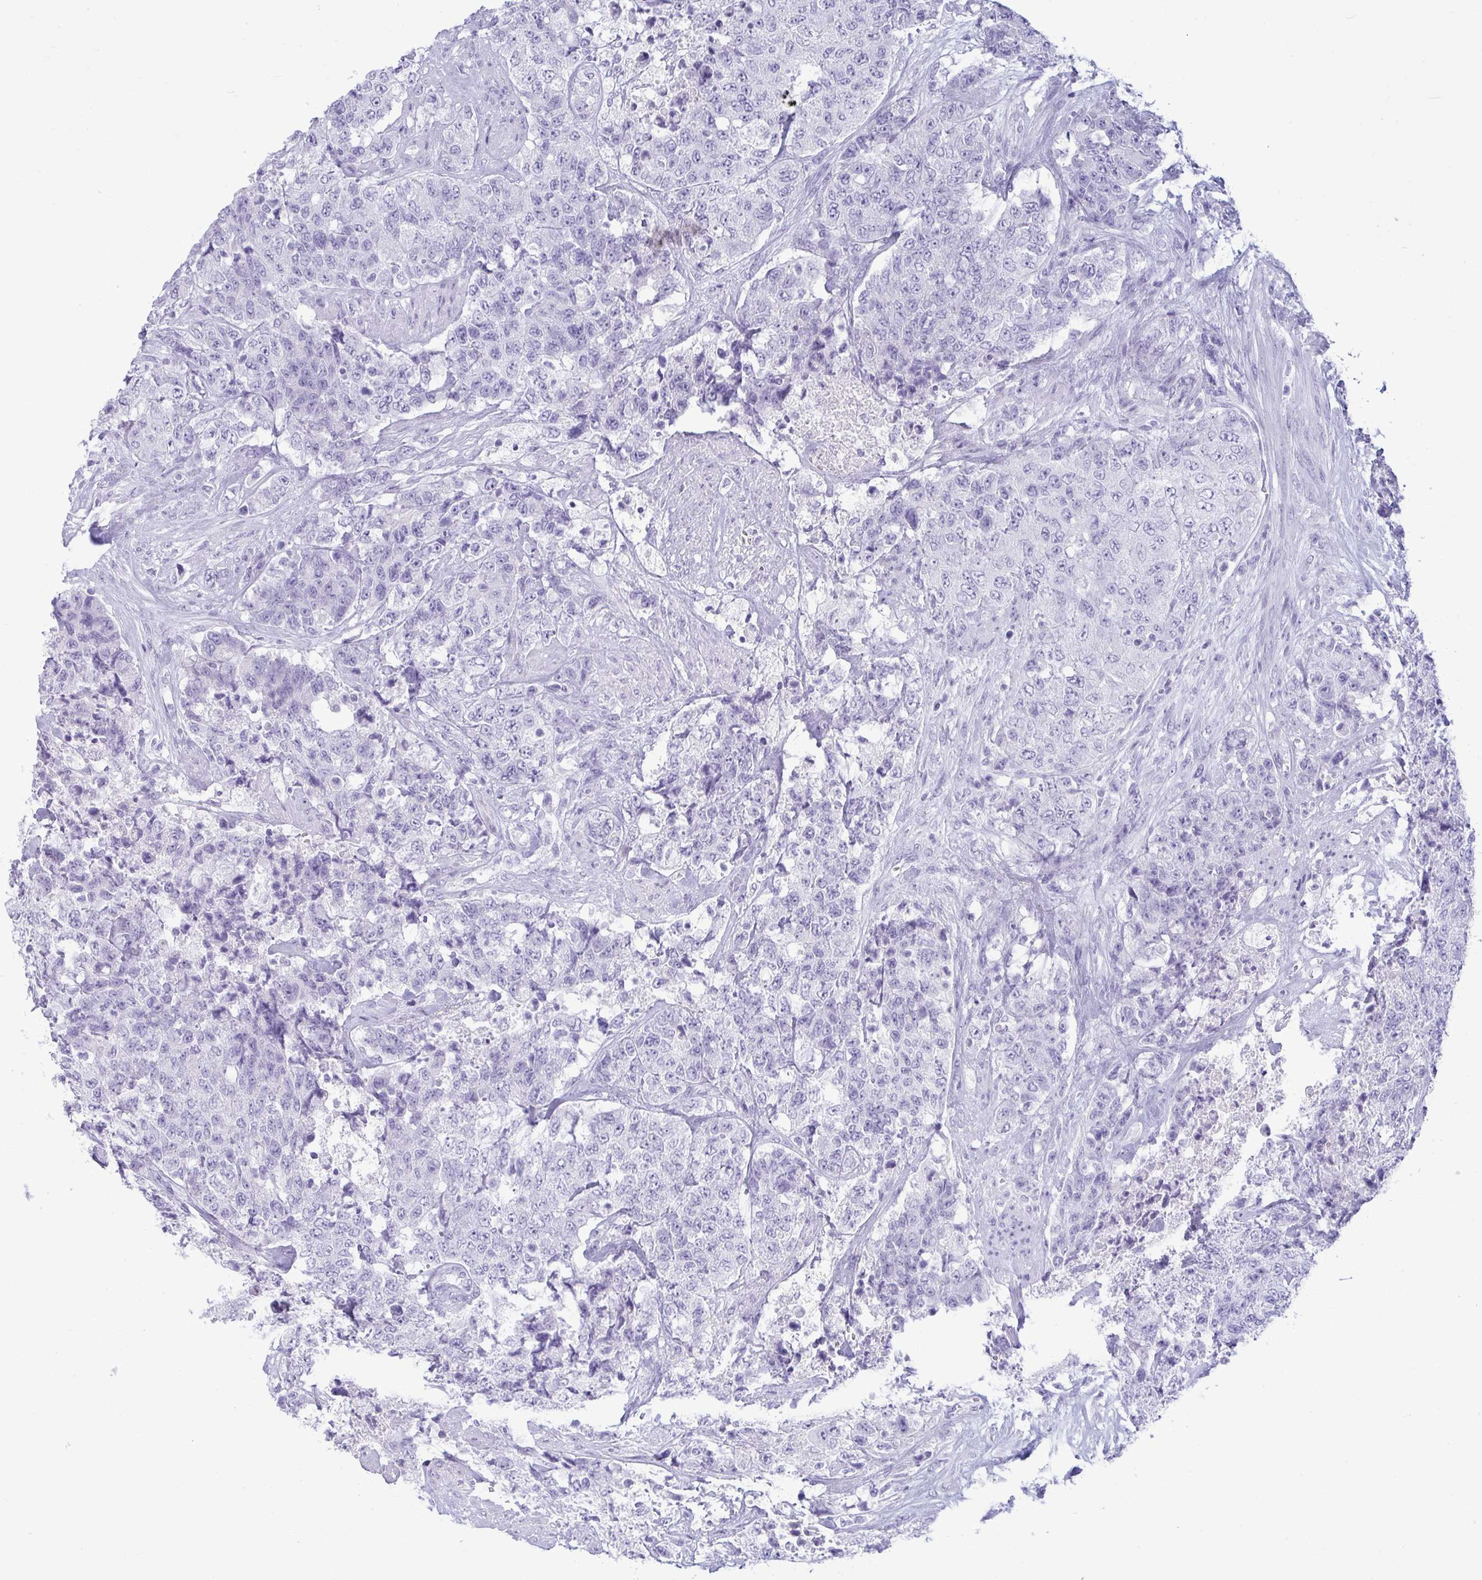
{"staining": {"intensity": "negative", "quantity": "none", "location": "none"}, "tissue": "urothelial cancer", "cell_type": "Tumor cells", "image_type": "cancer", "snomed": [{"axis": "morphology", "description": "Urothelial carcinoma, High grade"}, {"axis": "topography", "description": "Urinary bladder"}], "caption": "Tumor cells show no significant protein expression in urothelial cancer.", "gene": "ANKRD60", "patient": {"sex": "female", "age": 78}}